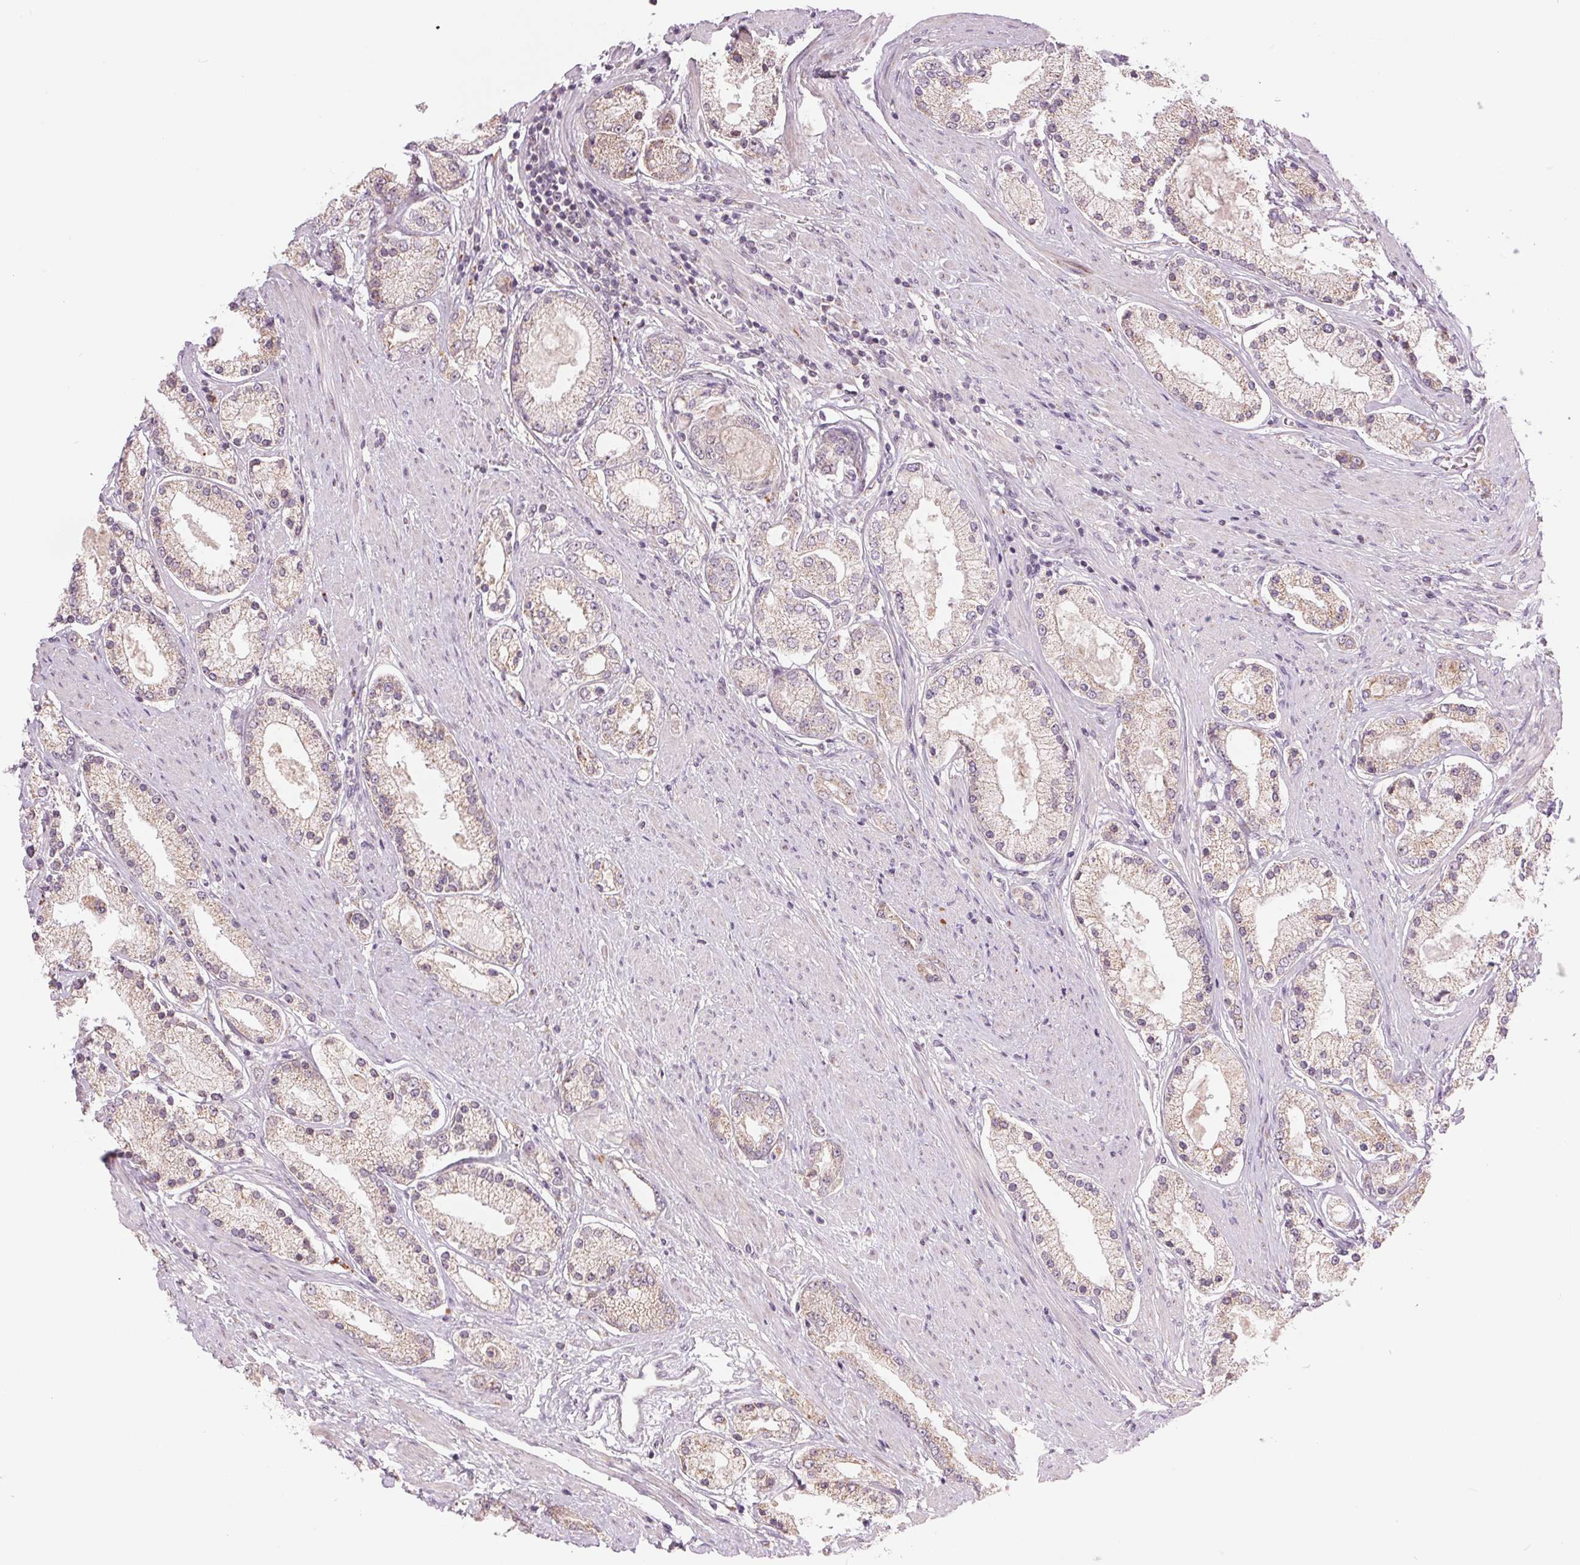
{"staining": {"intensity": "negative", "quantity": "none", "location": "none"}, "tissue": "prostate cancer", "cell_type": "Tumor cells", "image_type": "cancer", "snomed": [{"axis": "morphology", "description": "Adenocarcinoma, High grade"}, {"axis": "topography", "description": "Prostate"}], "caption": "DAB (3,3'-diaminobenzidine) immunohistochemical staining of adenocarcinoma (high-grade) (prostate) reveals no significant staining in tumor cells.", "gene": "ARHGAP32", "patient": {"sex": "male", "age": 67}}